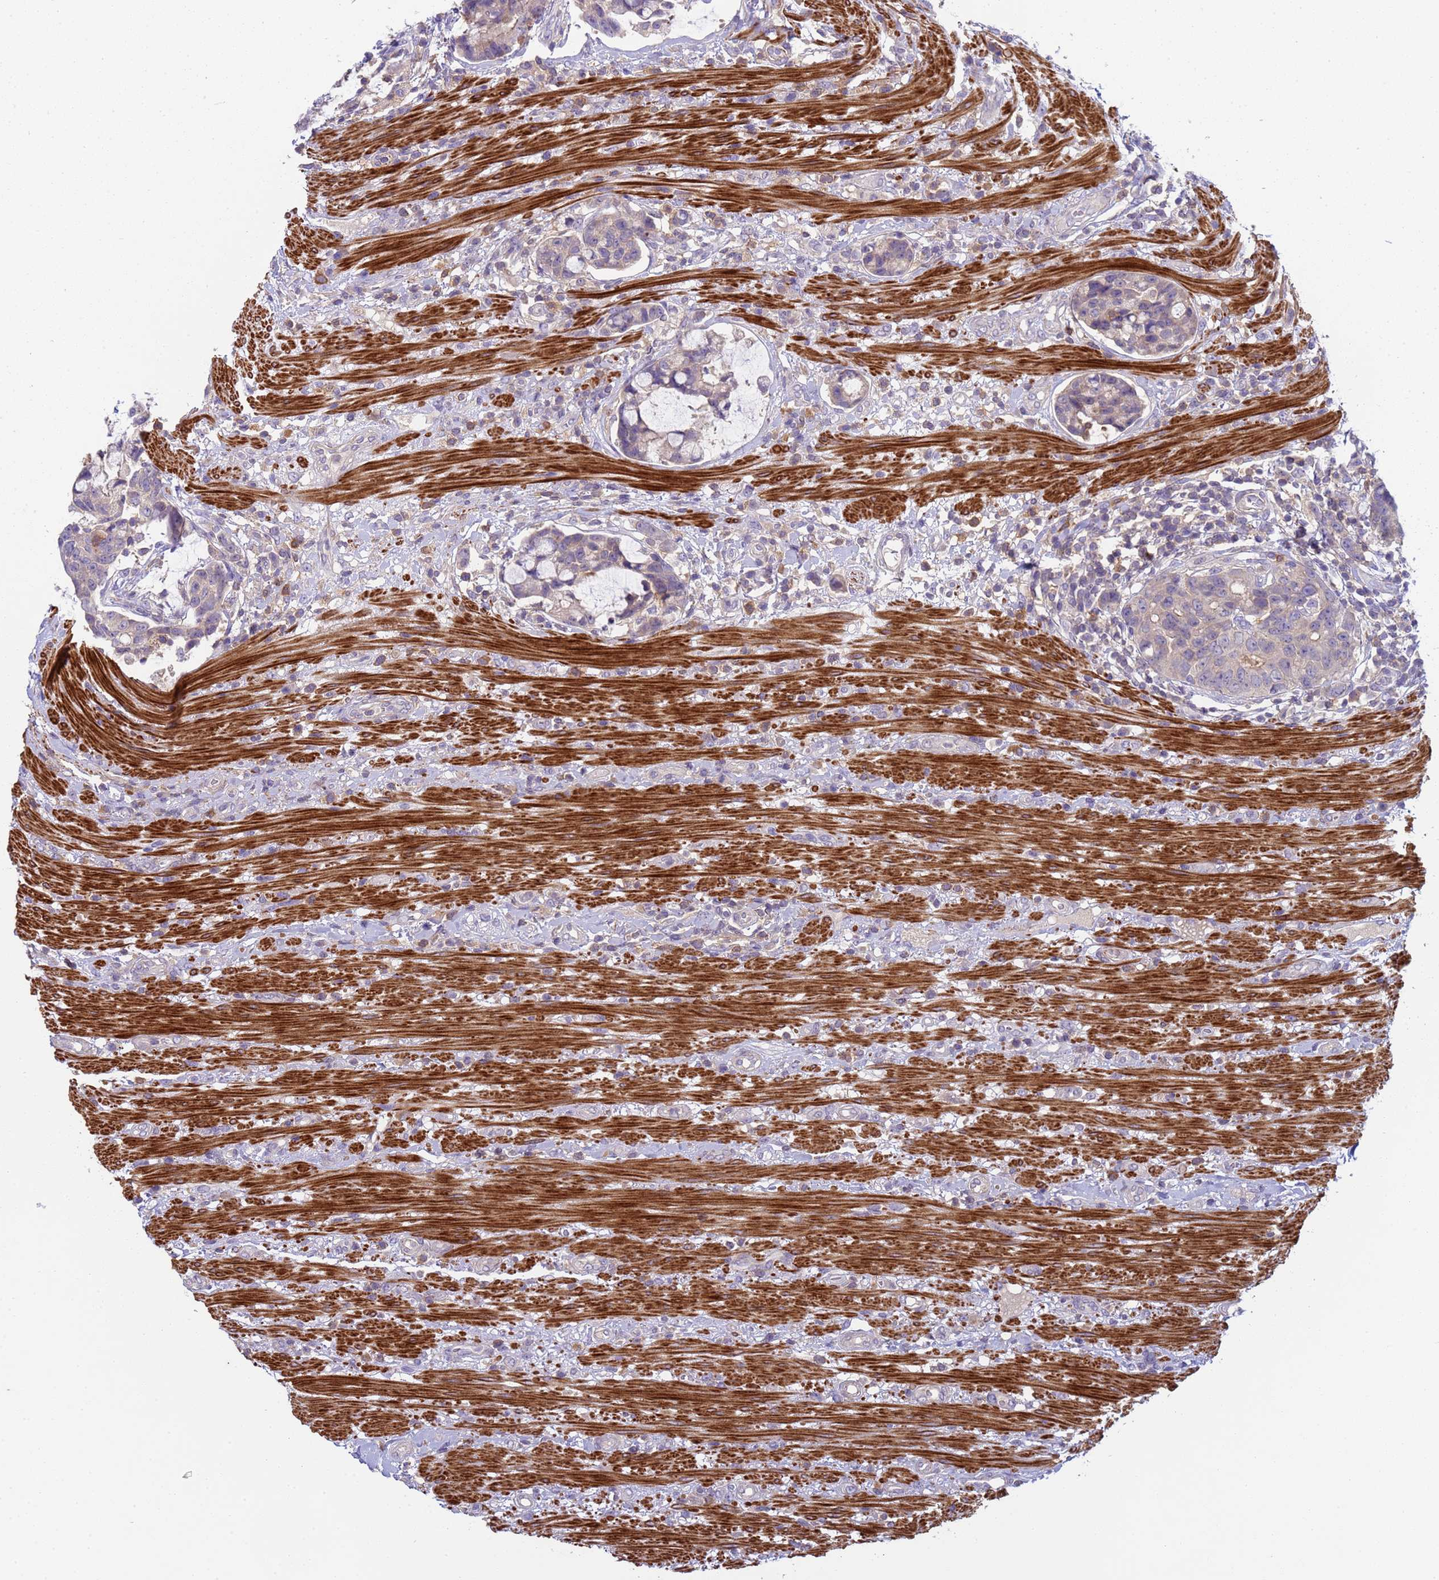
{"staining": {"intensity": "weak", "quantity": "<25%", "location": "cytoplasmic/membranous"}, "tissue": "colorectal cancer", "cell_type": "Tumor cells", "image_type": "cancer", "snomed": [{"axis": "morphology", "description": "Adenocarcinoma, NOS"}, {"axis": "topography", "description": "Colon"}], "caption": "There is no significant staining in tumor cells of colorectal adenocarcinoma. (DAB IHC, high magnification).", "gene": "KLHL13", "patient": {"sex": "female", "age": 82}}